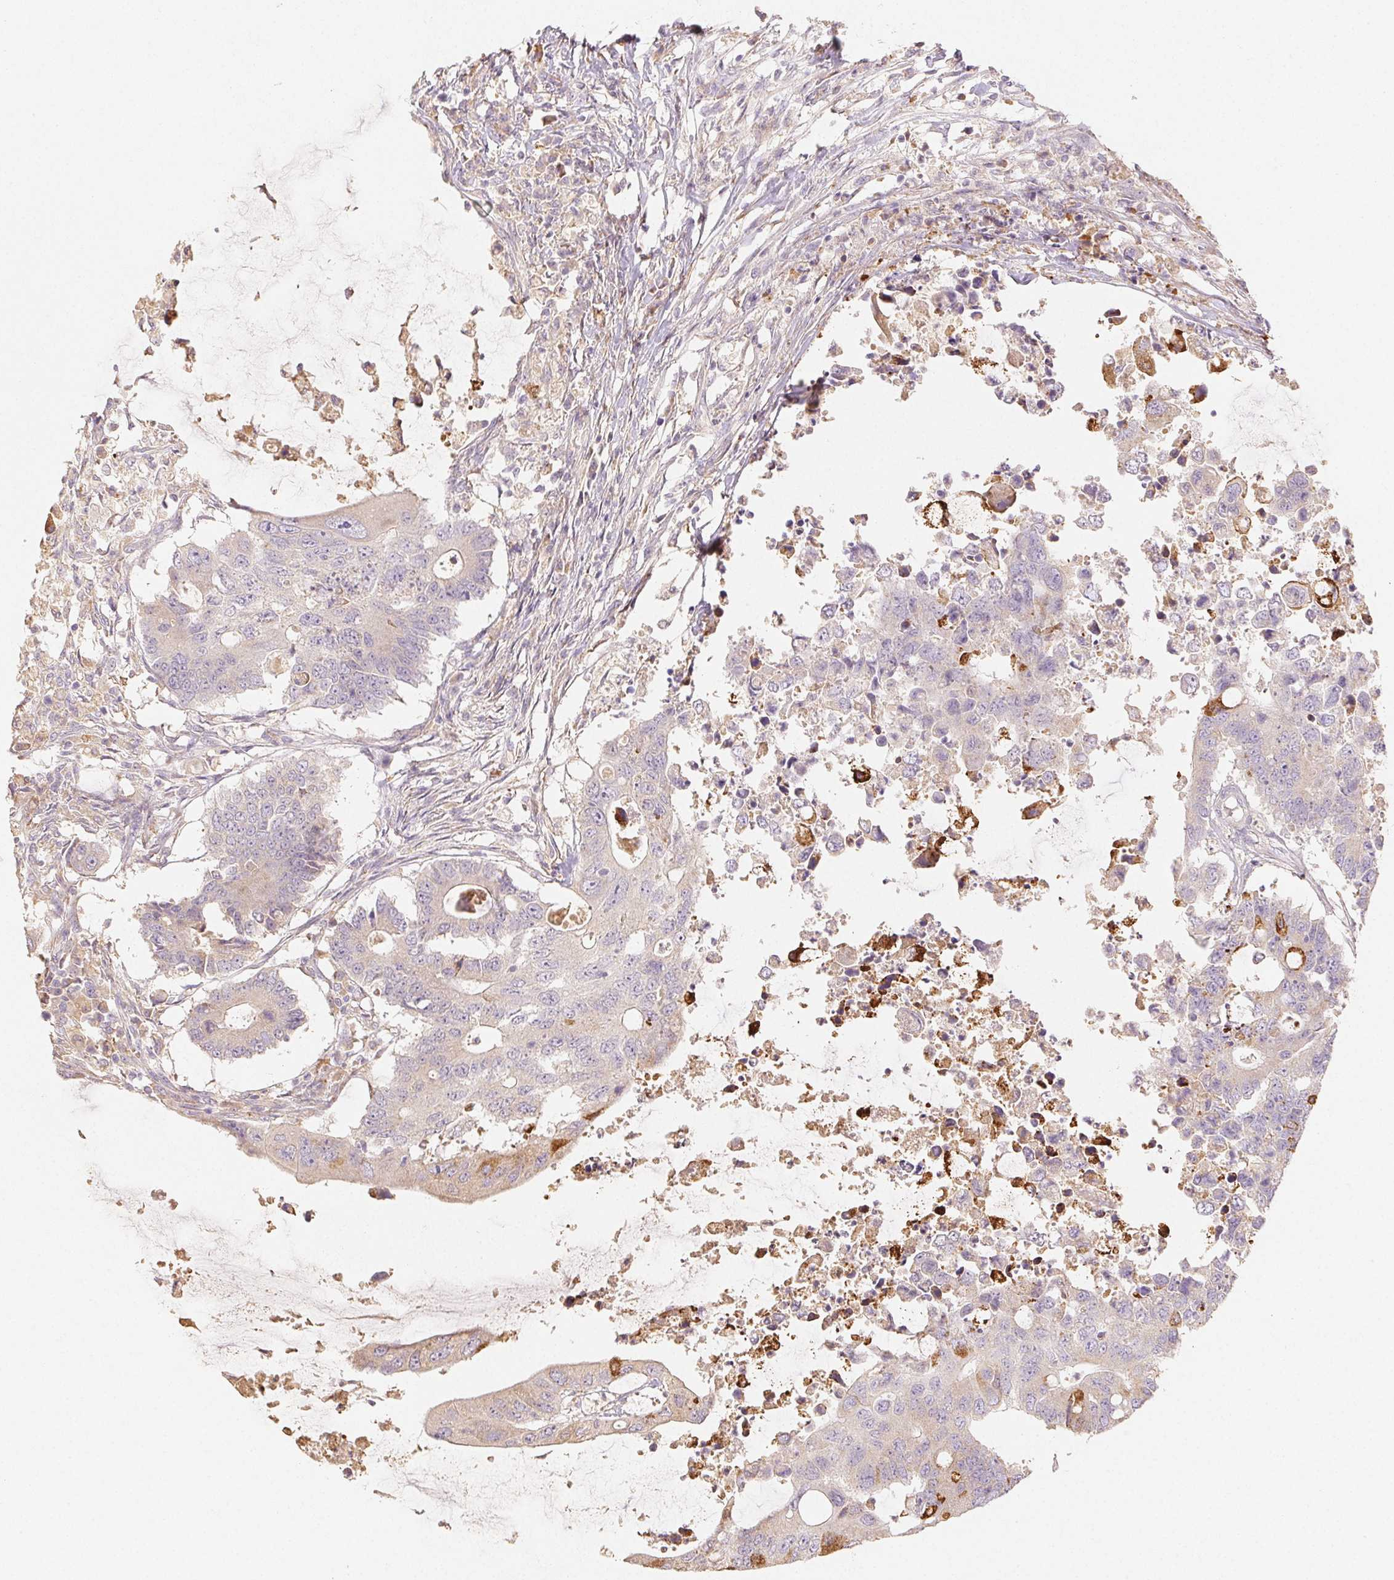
{"staining": {"intensity": "negative", "quantity": "none", "location": "none"}, "tissue": "colorectal cancer", "cell_type": "Tumor cells", "image_type": "cancer", "snomed": [{"axis": "morphology", "description": "Adenocarcinoma, NOS"}, {"axis": "topography", "description": "Colon"}], "caption": "Immunohistochemical staining of colorectal adenocarcinoma reveals no significant positivity in tumor cells. Nuclei are stained in blue.", "gene": "ACVR1B", "patient": {"sex": "male", "age": 71}}